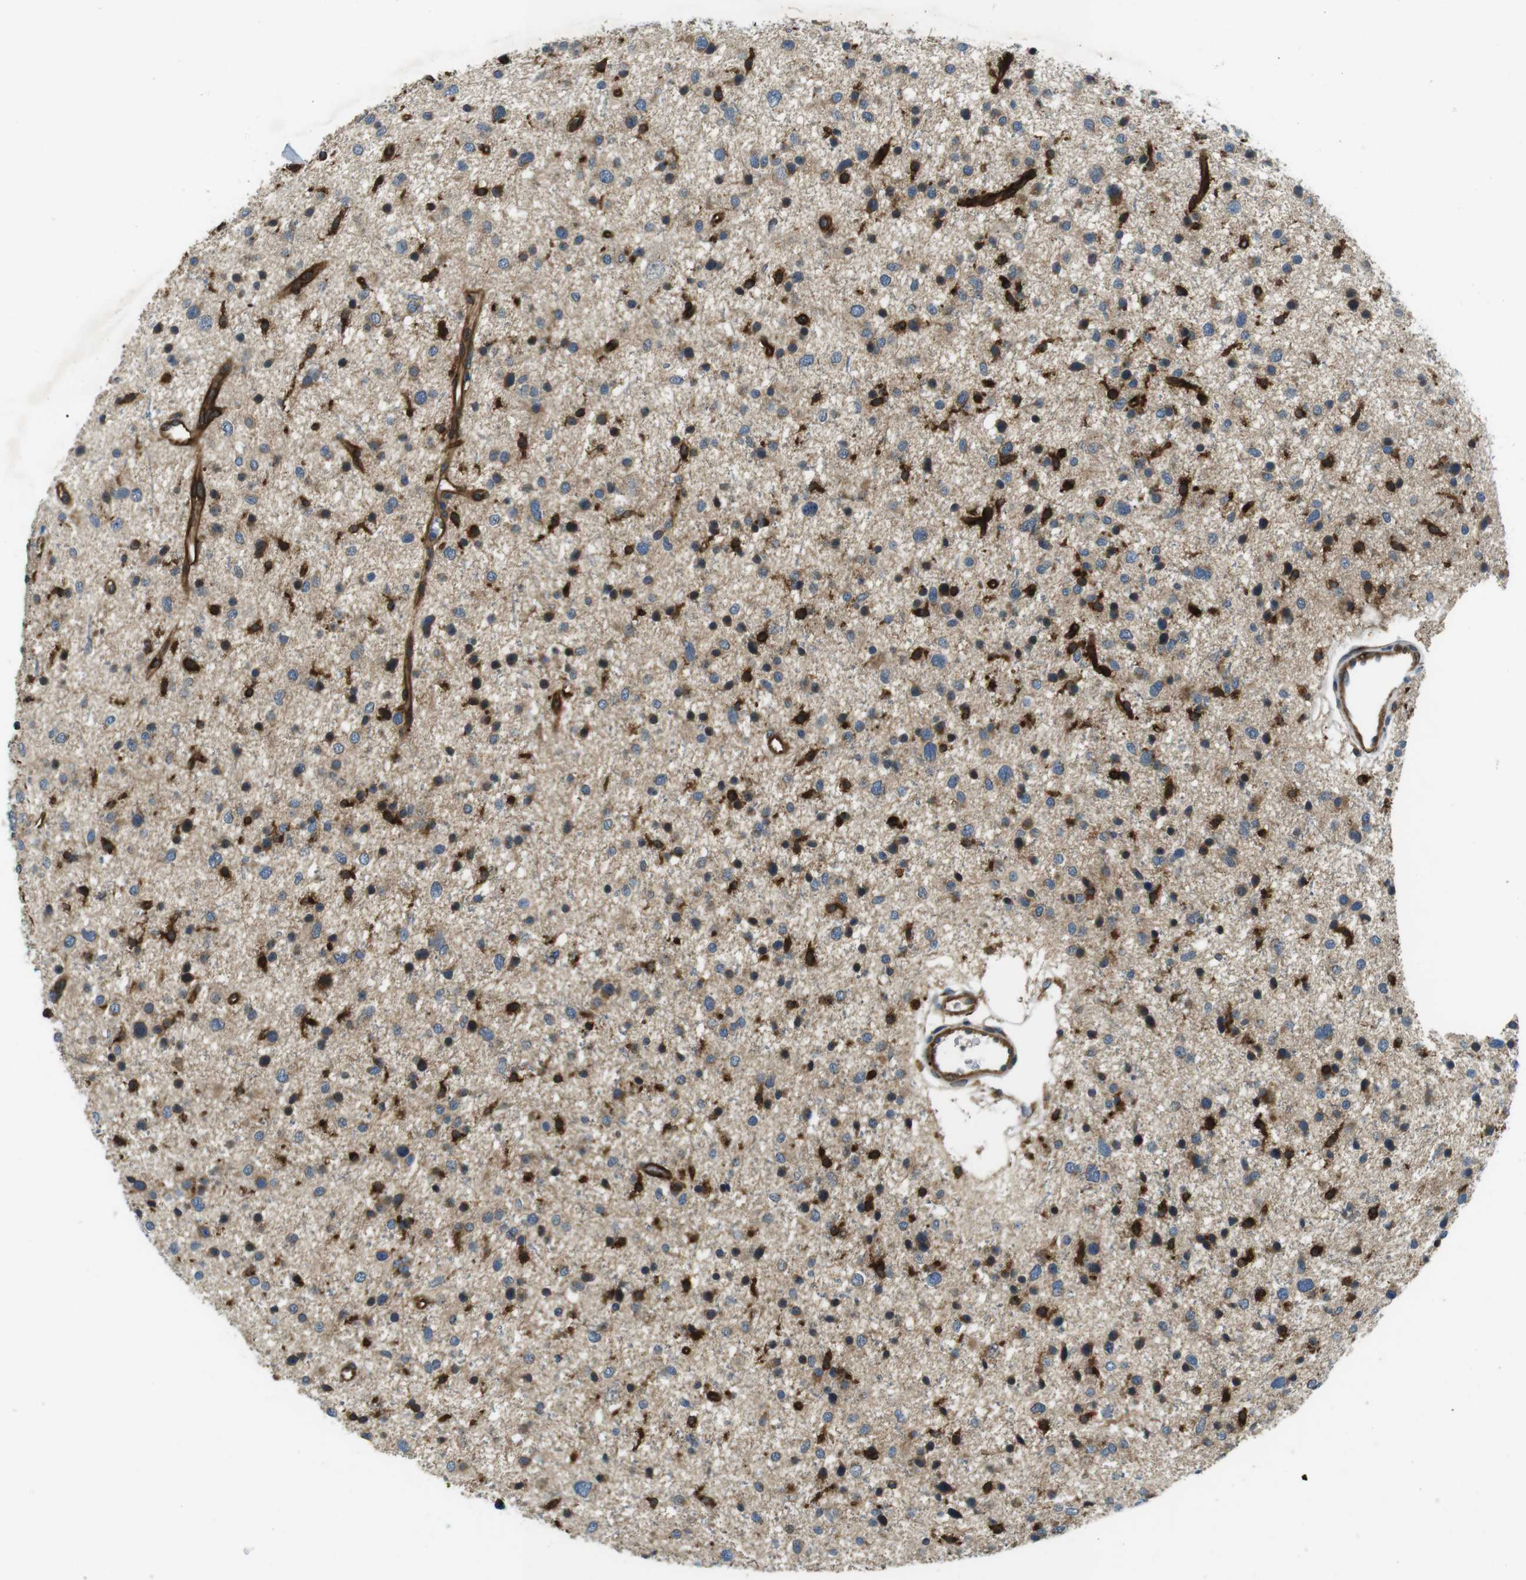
{"staining": {"intensity": "strong", "quantity": "25%-75%", "location": "cytoplasmic/membranous"}, "tissue": "glioma", "cell_type": "Tumor cells", "image_type": "cancer", "snomed": [{"axis": "morphology", "description": "Glioma, malignant, Low grade"}, {"axis": "topography", "description": "Brain"}], "caption": "Glioma stained with DAB (3,3'-diaminobenzidine) immunohistochemistry exhibits high levels of strong cytoplasmic/membranous staining in about 25%-75% of tumor cells.", "gene": "PALD1", "patient": {"sex": "female", "age": 37}}